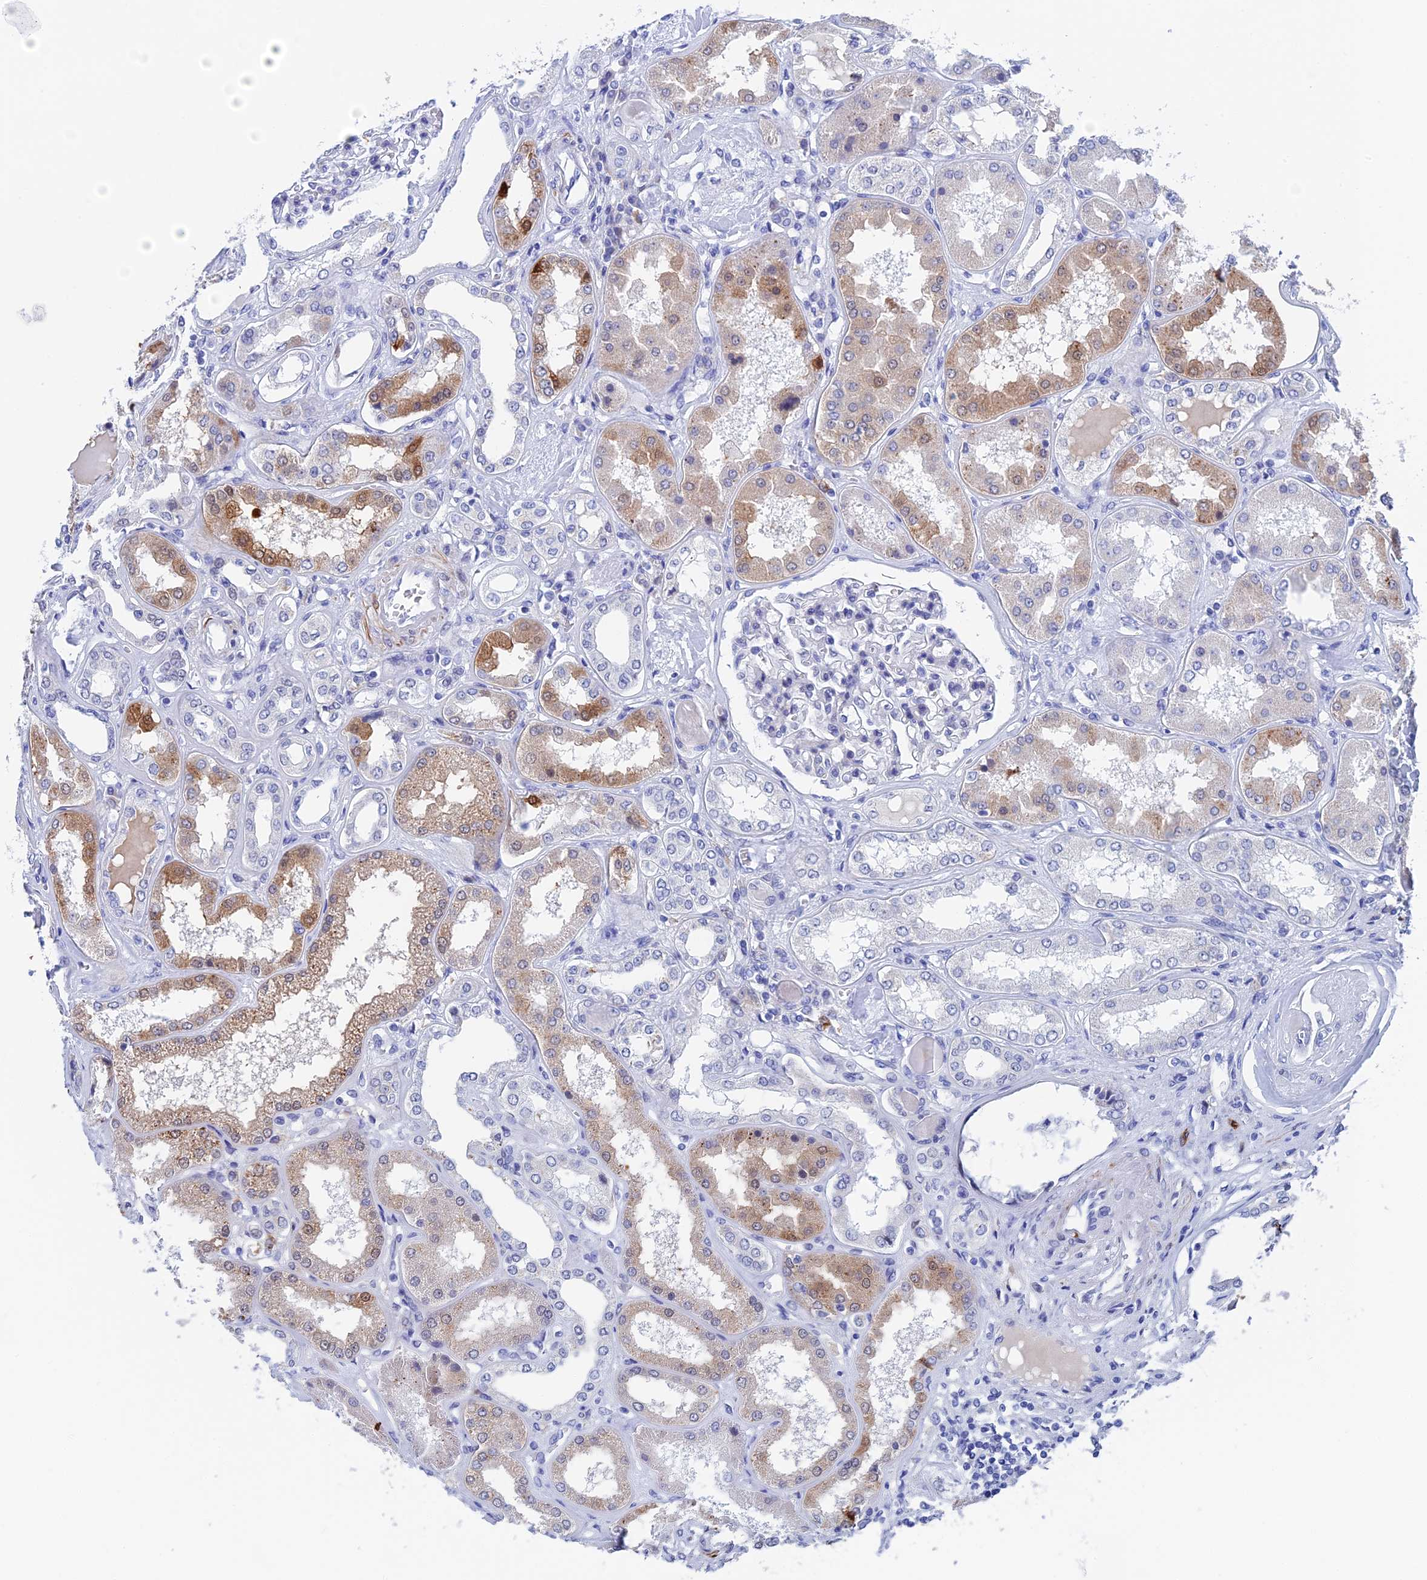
{"staining": {"intensity": "negative", "quantity": "none", "location": "none"}, "tissue": "kidney", "cell_type": "Cells in glomeruli", "image_type": "normal", "snomed": [{"axis": "morphology", "description": "Normal tissue, NOS"}, {"axis": "topography", "description": "Kidney"}], "caption": "DAB (3,3'-diaminobenzidine) immunohistochemical staining of benign human kidney exhibits no significant staining in cells in glomeruli.", "gene": "WDR83", "patient": {"sex": "female", "age": 56}}